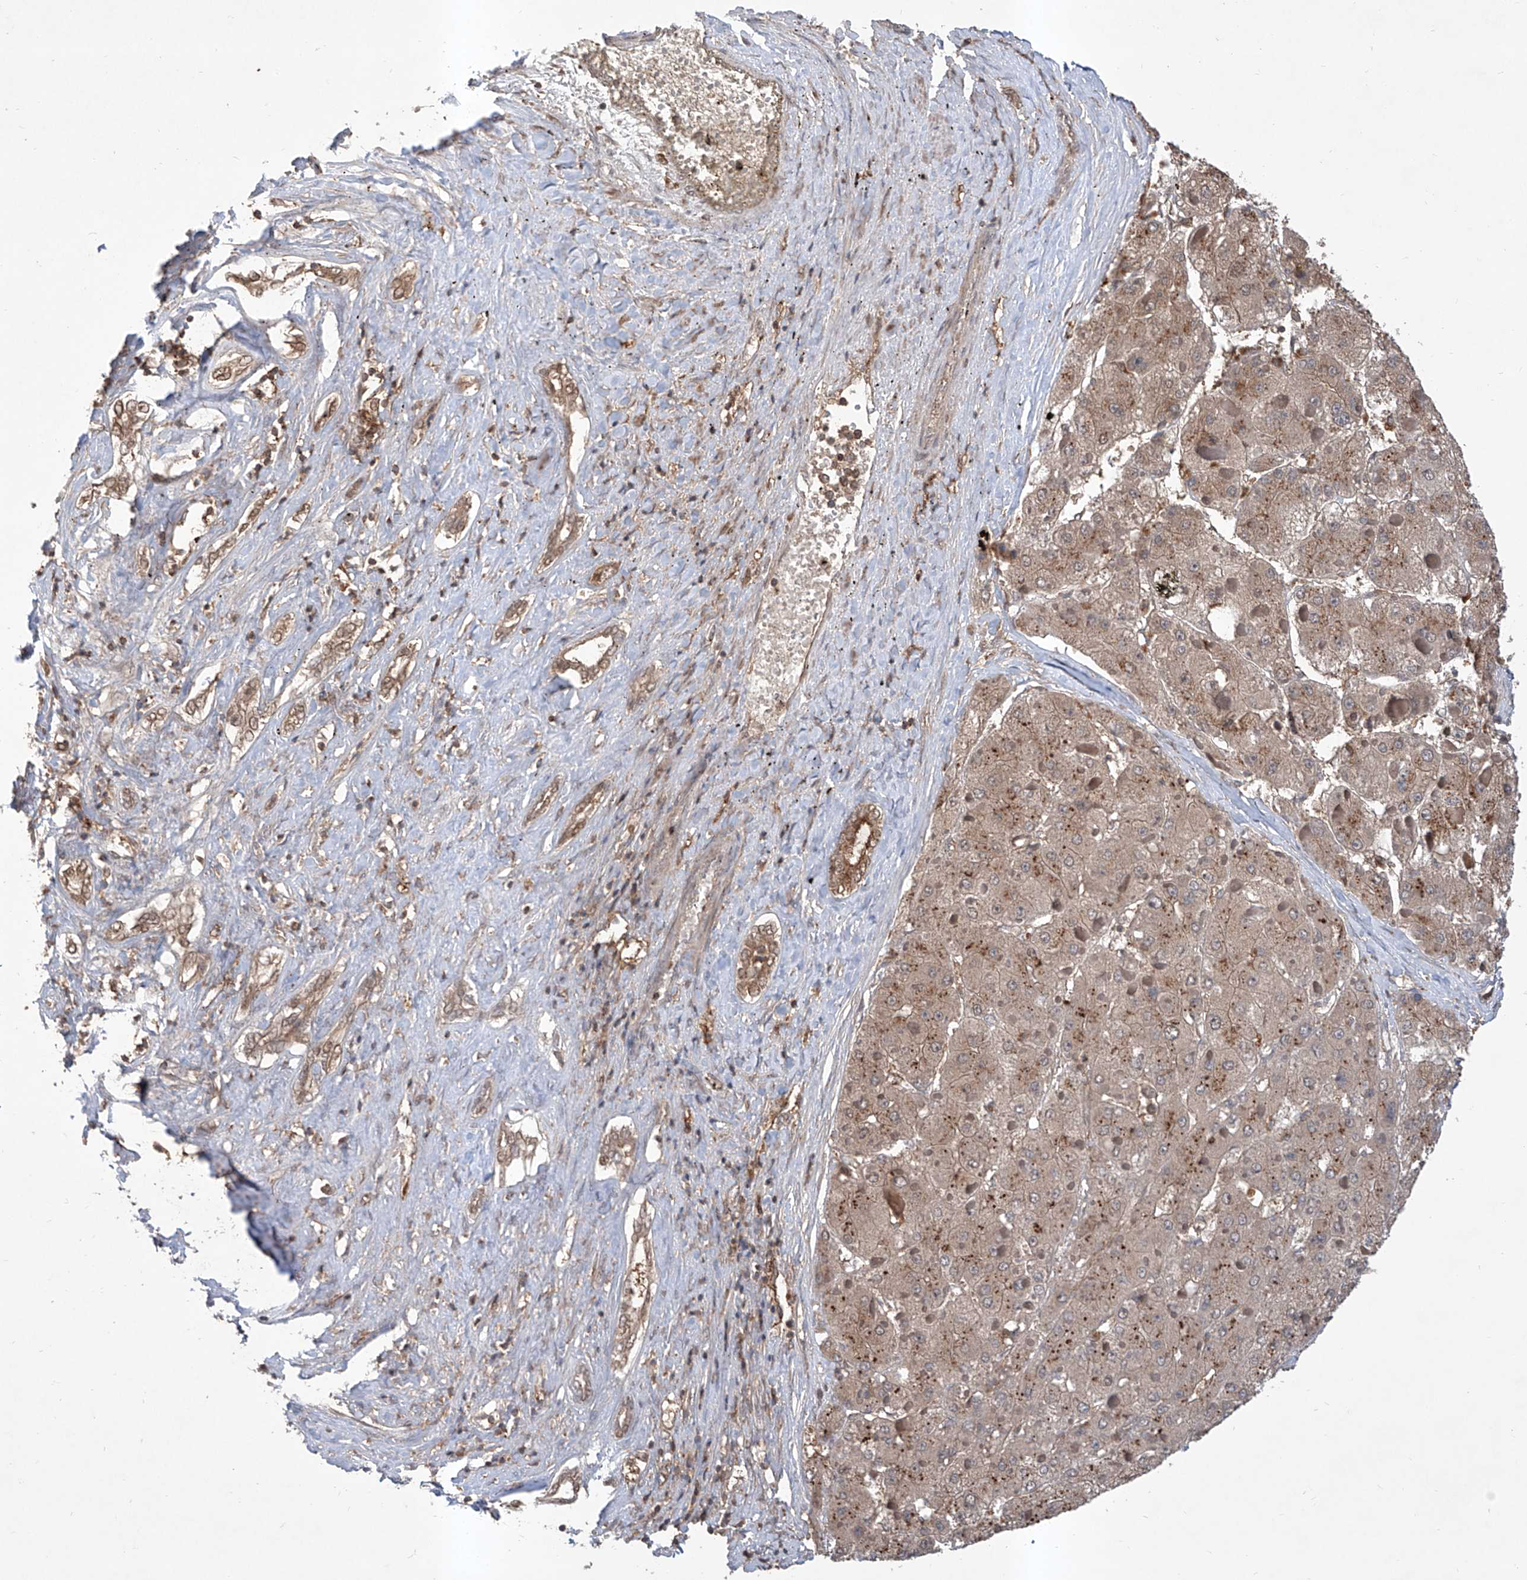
{"staining": {"intensity": "weak", "quantity": ">75%", "location": "cytoplasmic/membranous"}, "tissue": "liver cancer", "cell_type": "Tumor cells", "image_type": "cancer", "snomed": [{"axis": "morphology", "description": "Carcinoma, Hepatocellular, NOS"}, {"axis": "topography", "description": "Liver"}], "caption": "Tumor cells reveal weak cytoplasmic/membranous staining in approximately >75% of cells in liver cancer (hepatocellular carcinoma).", "gene": "HOXC8", "patient": {"sex": "female", "age": 73}}